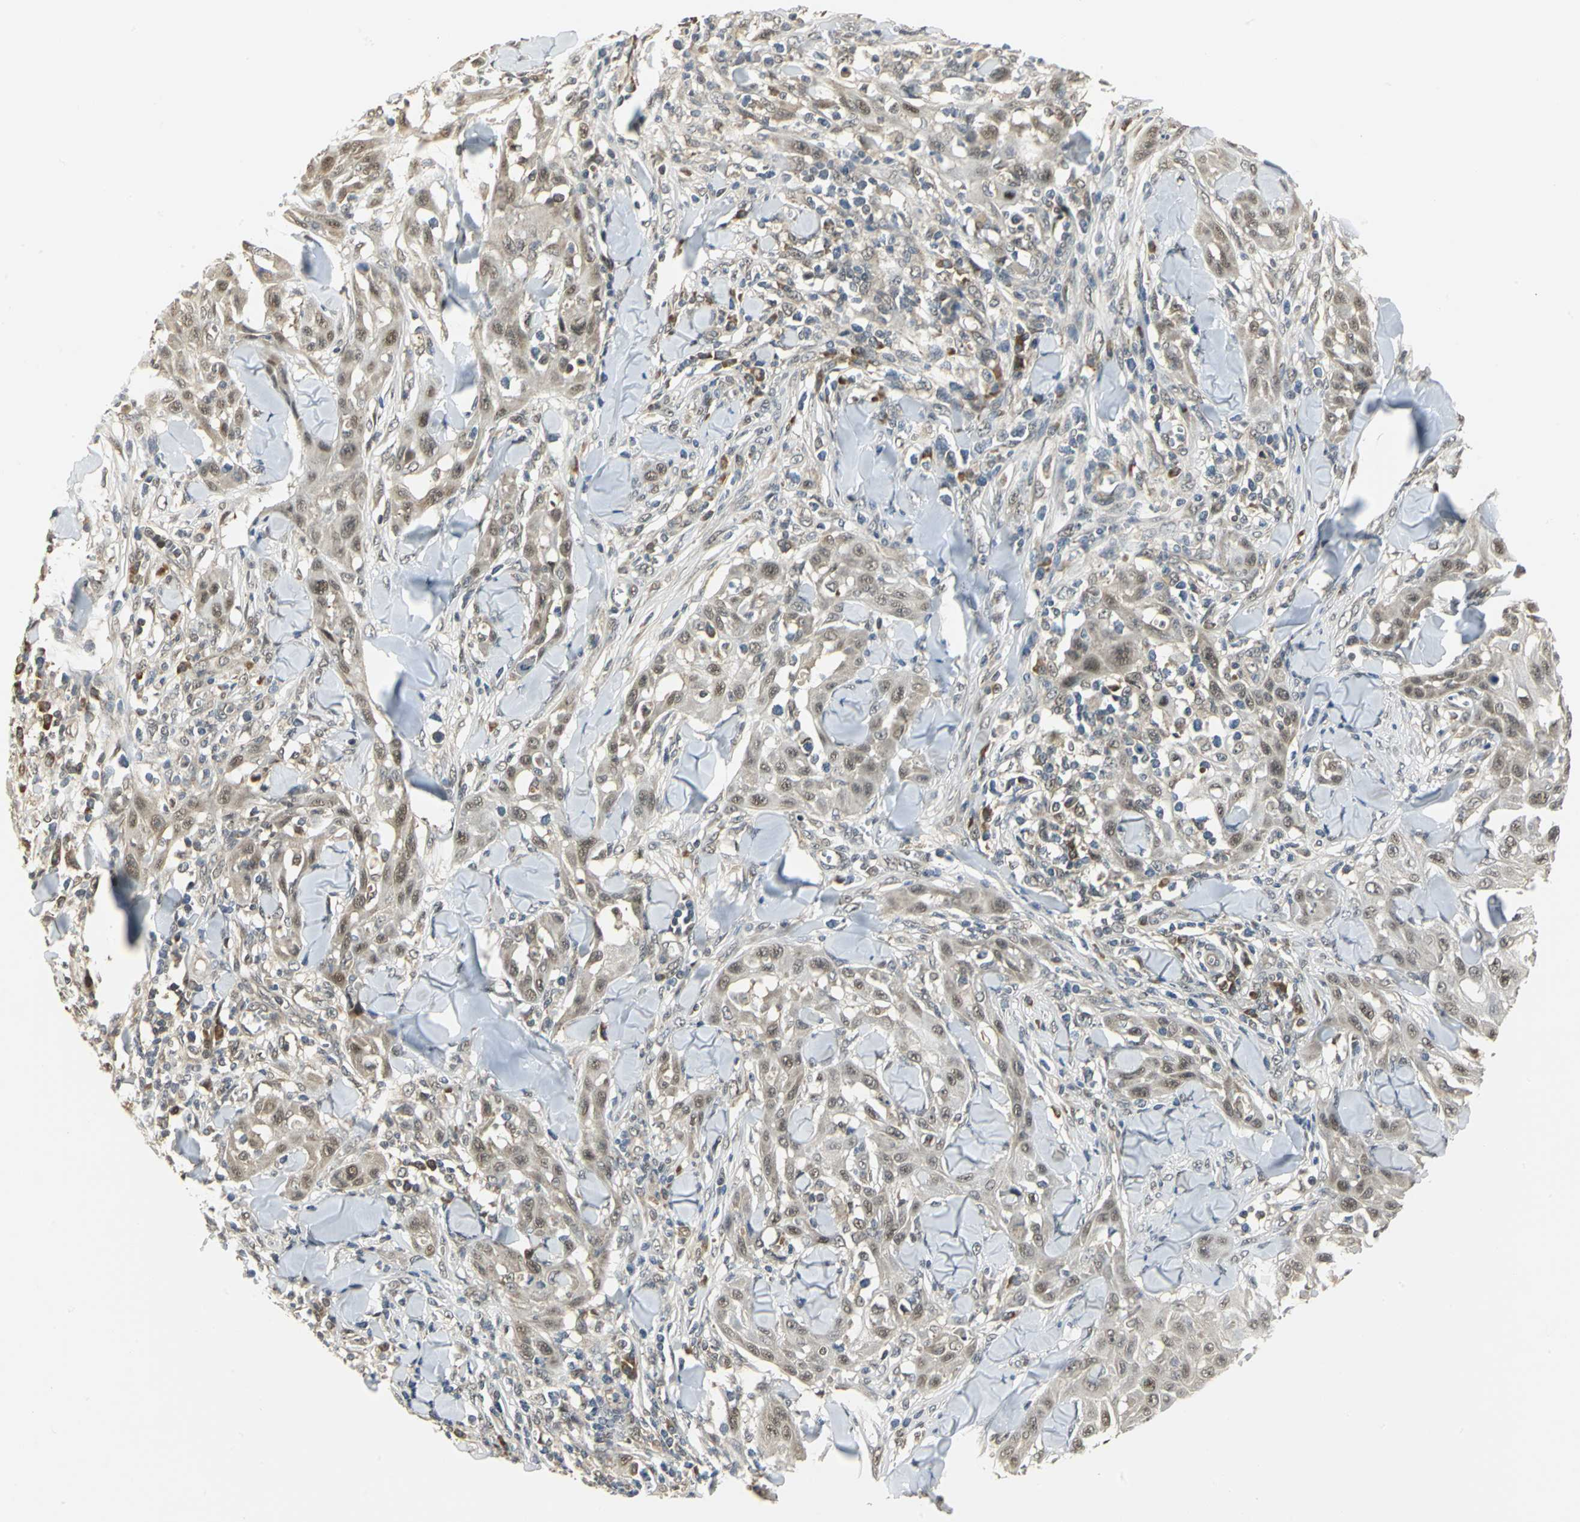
{"staining": {"intensity": "moderate", "quantity": ">75%", "location": "cytoplasmic/membranous,nuclear"}, "tissue": "skin cancer", "cell_type": "Tumor cells", "image_type": "cancer", "snomed": [{"axis": "morphology", "description": "Squamous cell carcinoma, NOS"}, {"axis": "topography", "description": "Skin"}], "caption": "Moderate cytoplasmic/membranous and nuclear staining is appreciated in approximately >75% of tumor cells in skin squamous cell carcinoma.", "gene": "PSMC4", "patient": {"sex": "male", "age": 24}}